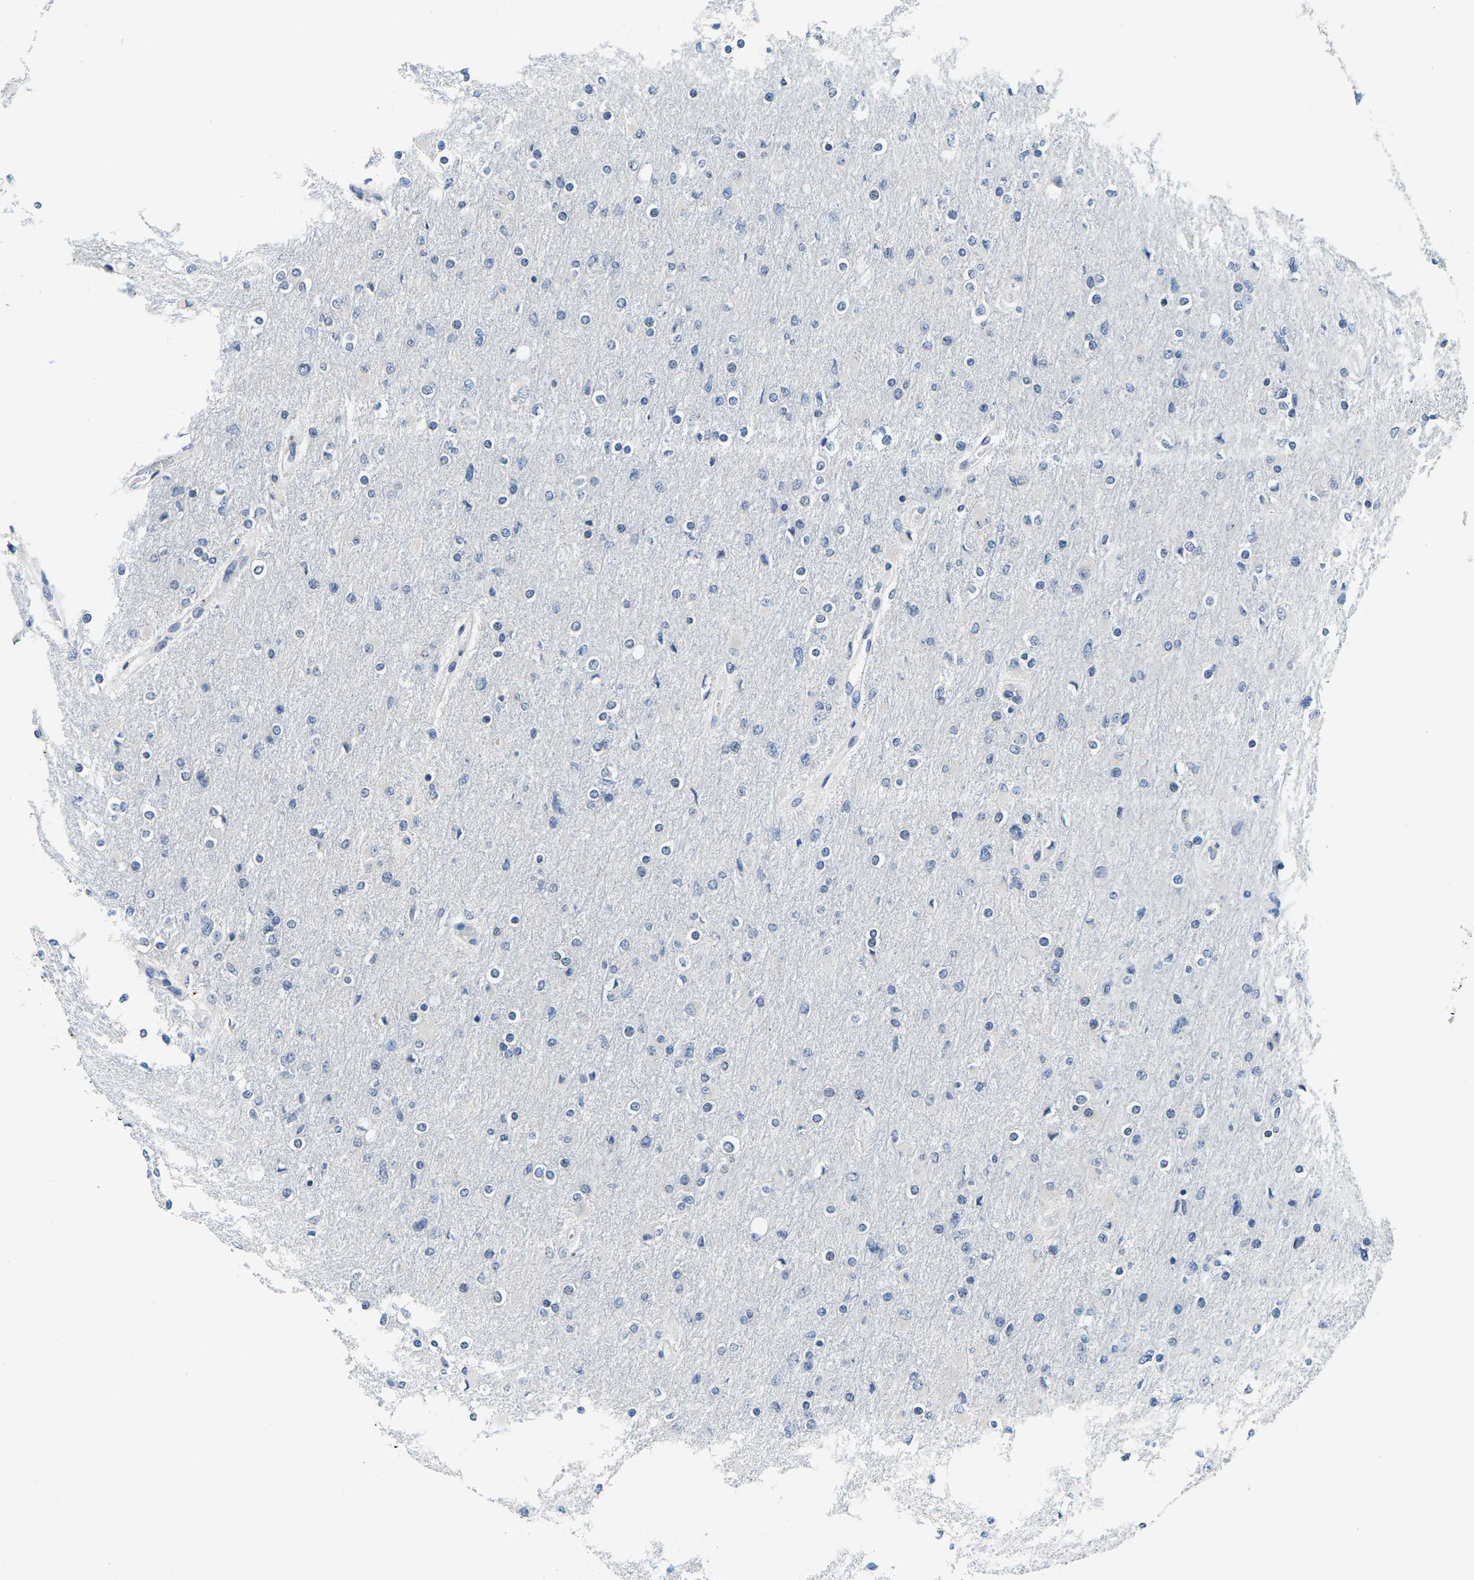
{"staining": {"intensity": "negative", "quantity": "none", "location": "none"}, "tissue": "glioma", "cell_type": "Tumor cells", "image_type": "cancer", "snomed": [{"axis": "morphology", "description": "Glioma, malignant, High grade"}, {"axis": "topography", "description": "Cerebral cortex"}], "caption": "Tumor cells show no significant protein positivity in malignant glioma (high-grade).", "gene": "NSRP1", "patient": {"sex": "female", "age": 36}}